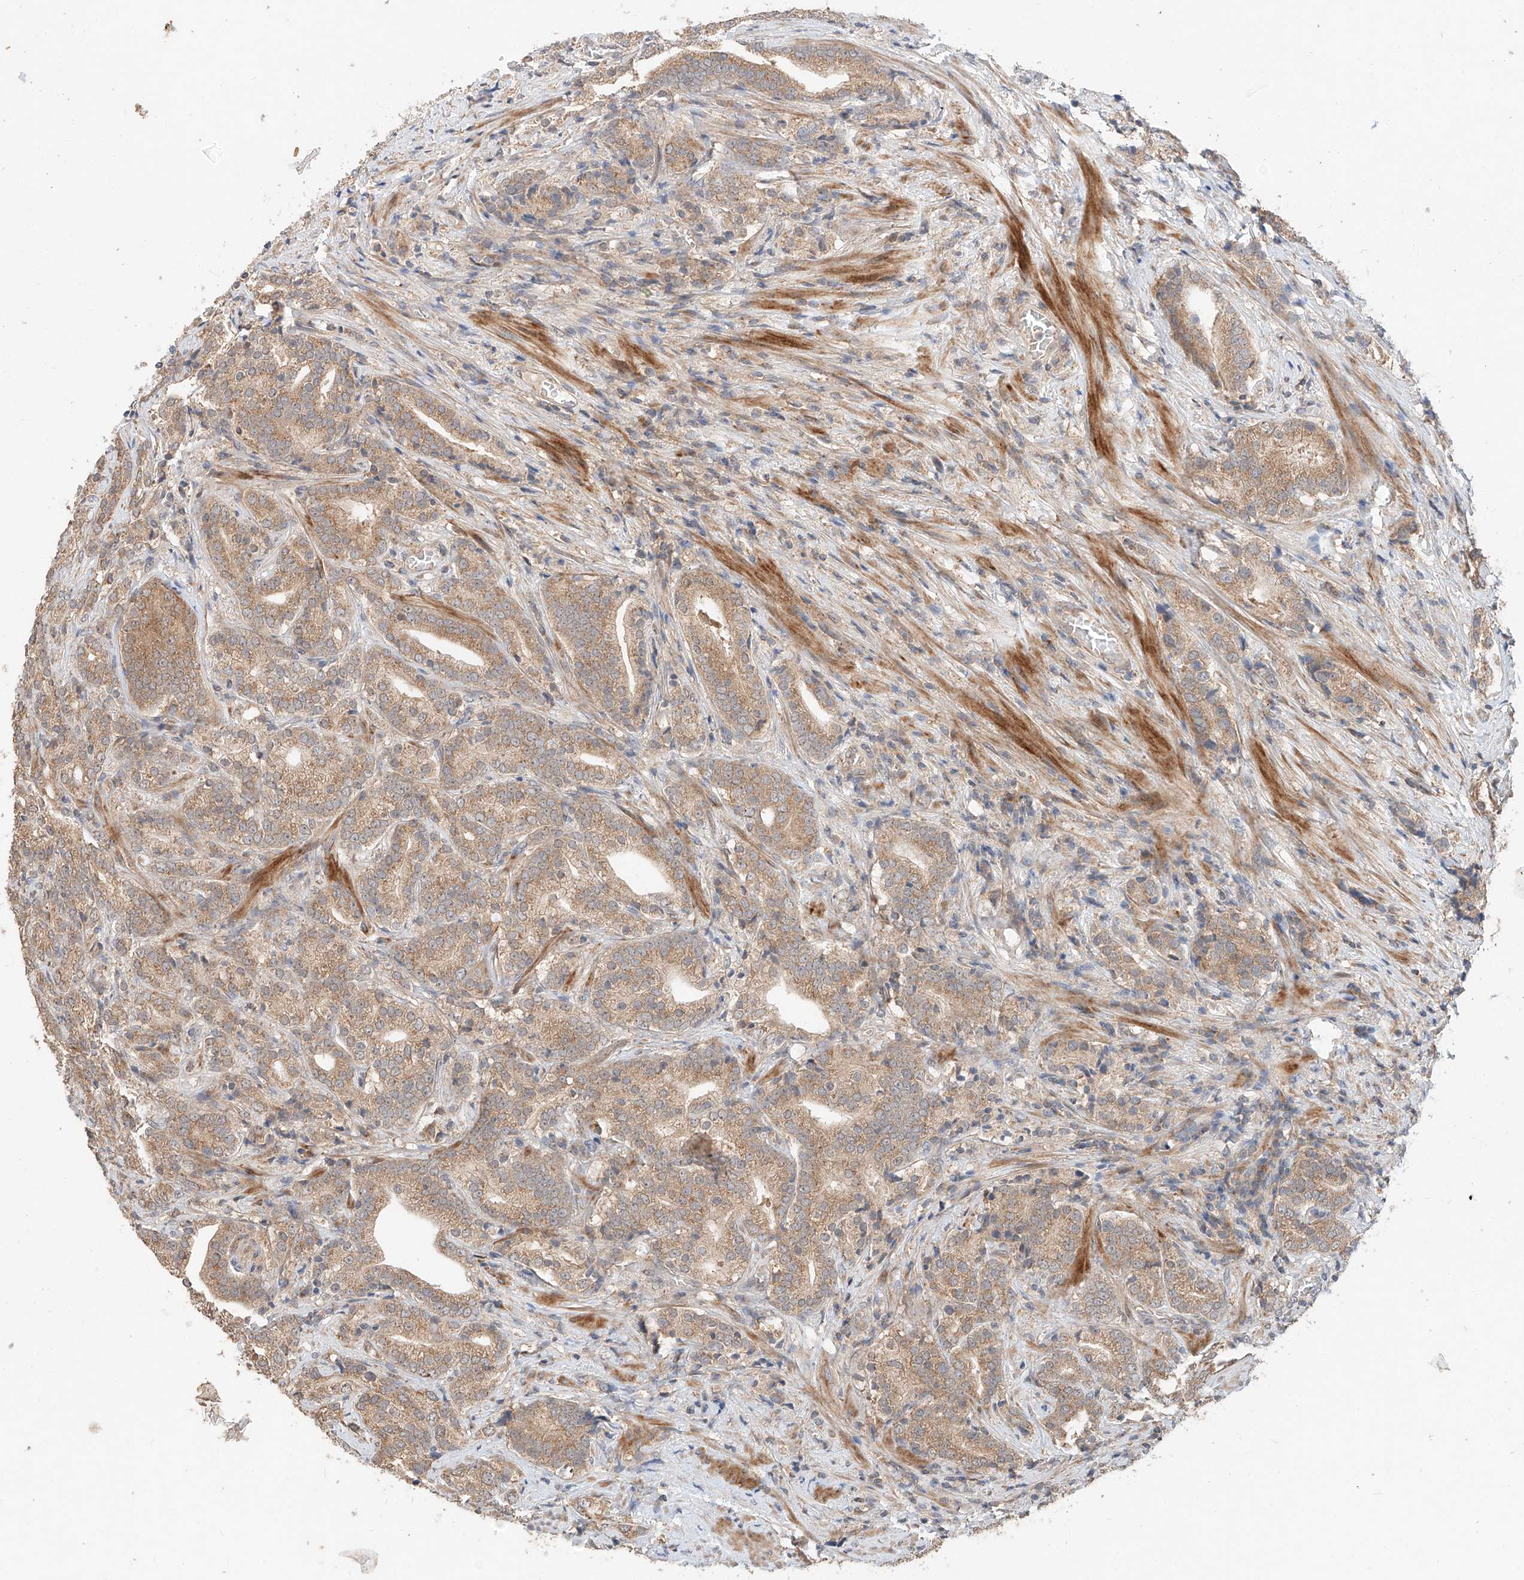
{"staining": {"intensity": "moderate", "quantity": ">75%", "location": "cytoplasmic/membranous"}, "tissue": "prostate cancer", "cell_type": "Tumor cells", "image_type": "cancer", "snomed": [{"axis": "morphology", "description": "Adenocarcinoma, High grade"}, {"axis": "topography", "description": "Prostate"}], "caption": "Immunohistochemical staining of human prostate adenocarcinoma (high-grade) reveals moderate cytoplasmic/membranous protein staining in approximately >75% of tumor cells.", "gene": "XPNPEP1", "patient": {"sex": "male", "age": 57}}